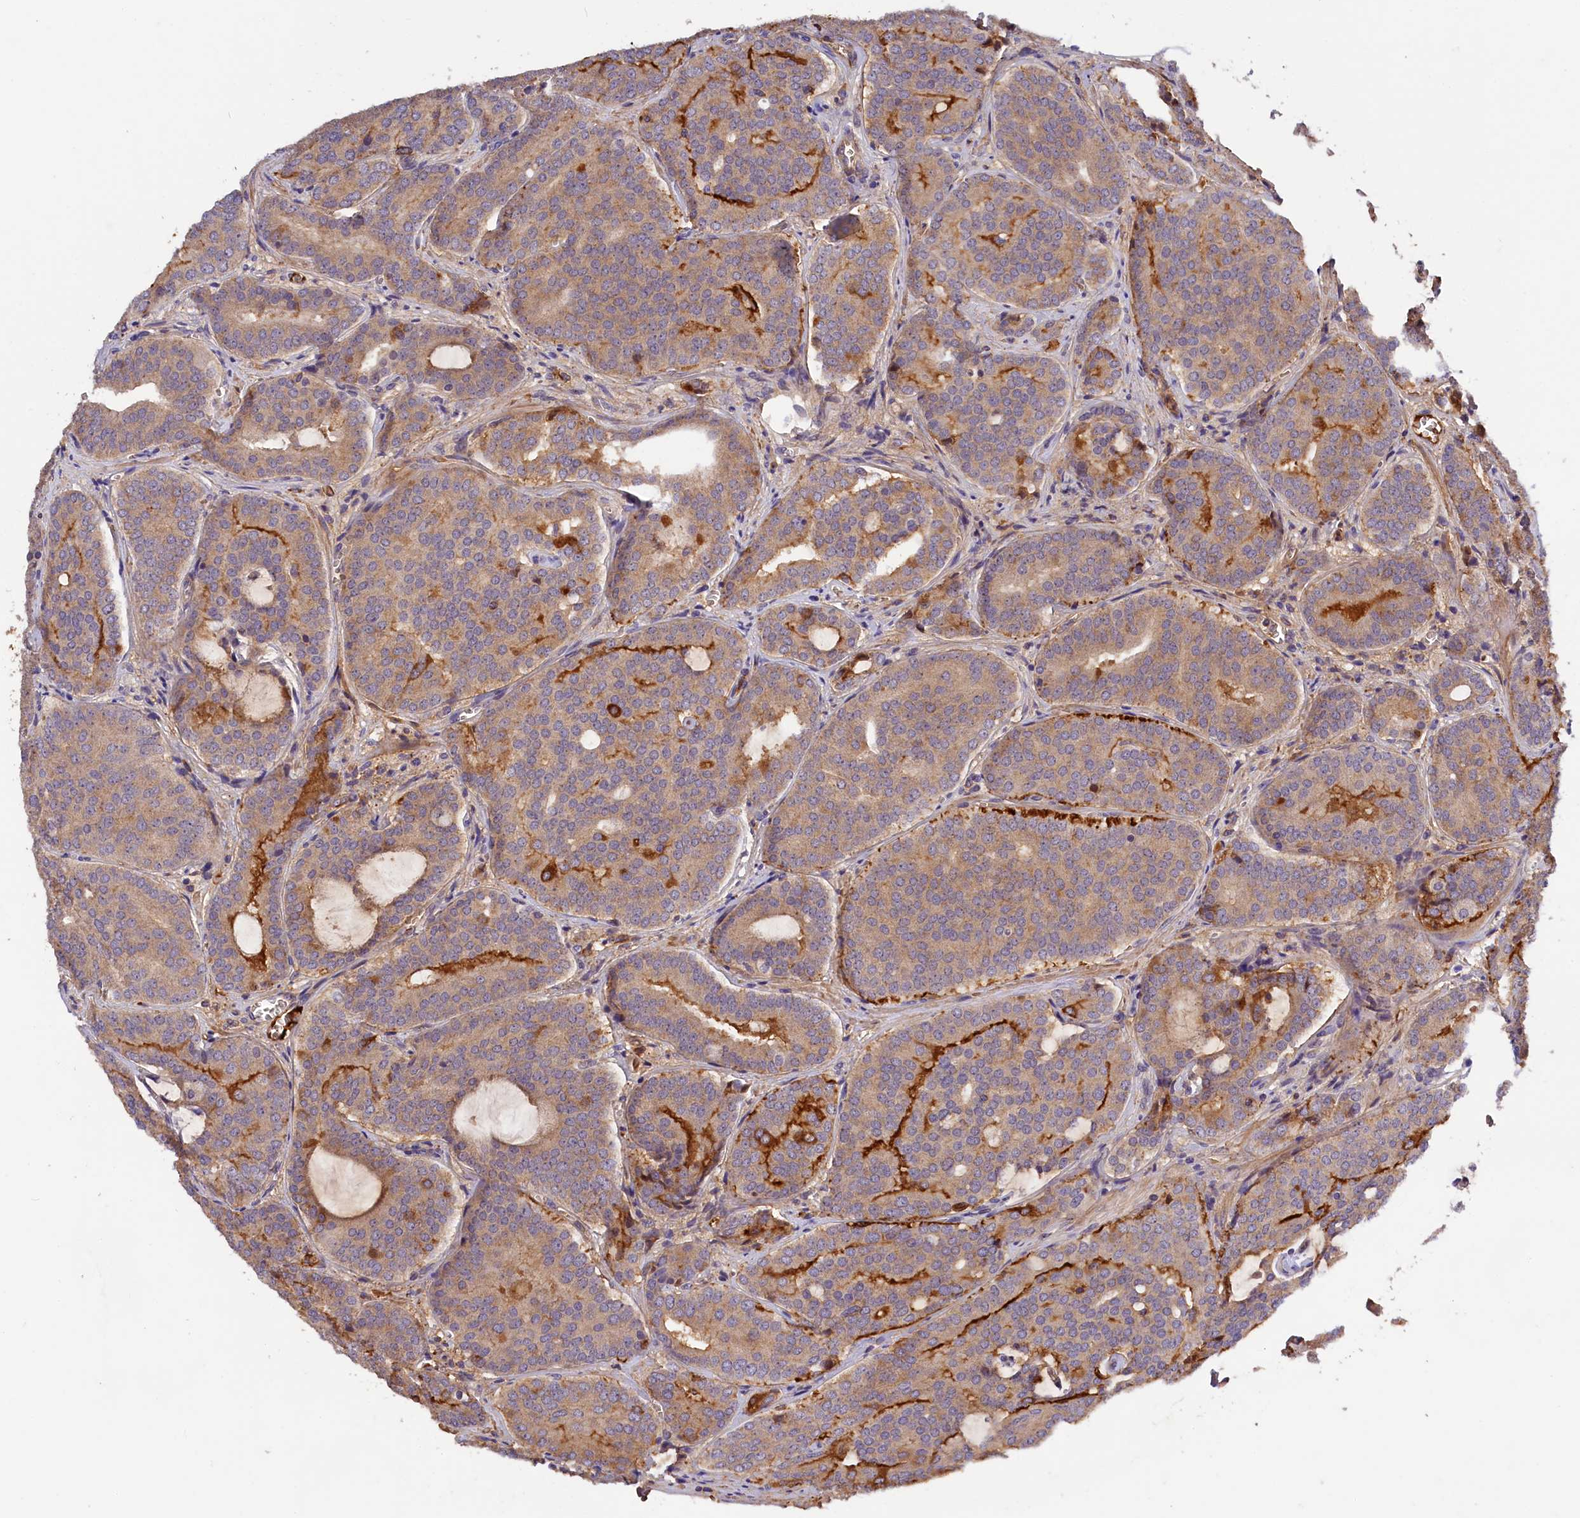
{"staining": {"intensity": "moderate", "quantity": "25%-75%", "location": "cytoplasmic/membranous"}, "tissue": "prostate cancer", "cell_type": "Tumor cells", "image_type": "cancer", "snomed": [{"axis": "morphology", "description": "Adenocarcinoma, High grade"}, {"axis": "topography", "description": "Prostate"}], "caption": "This is a photomicrograph of immunohistochemistry staining of prostate adenocarcinoma (high-grade), which shows moderate staining in the cytoplasmic/membranous of tumor cells.", "gene": "PHAF1", "patient": {"sex": "male", "age": 55}}